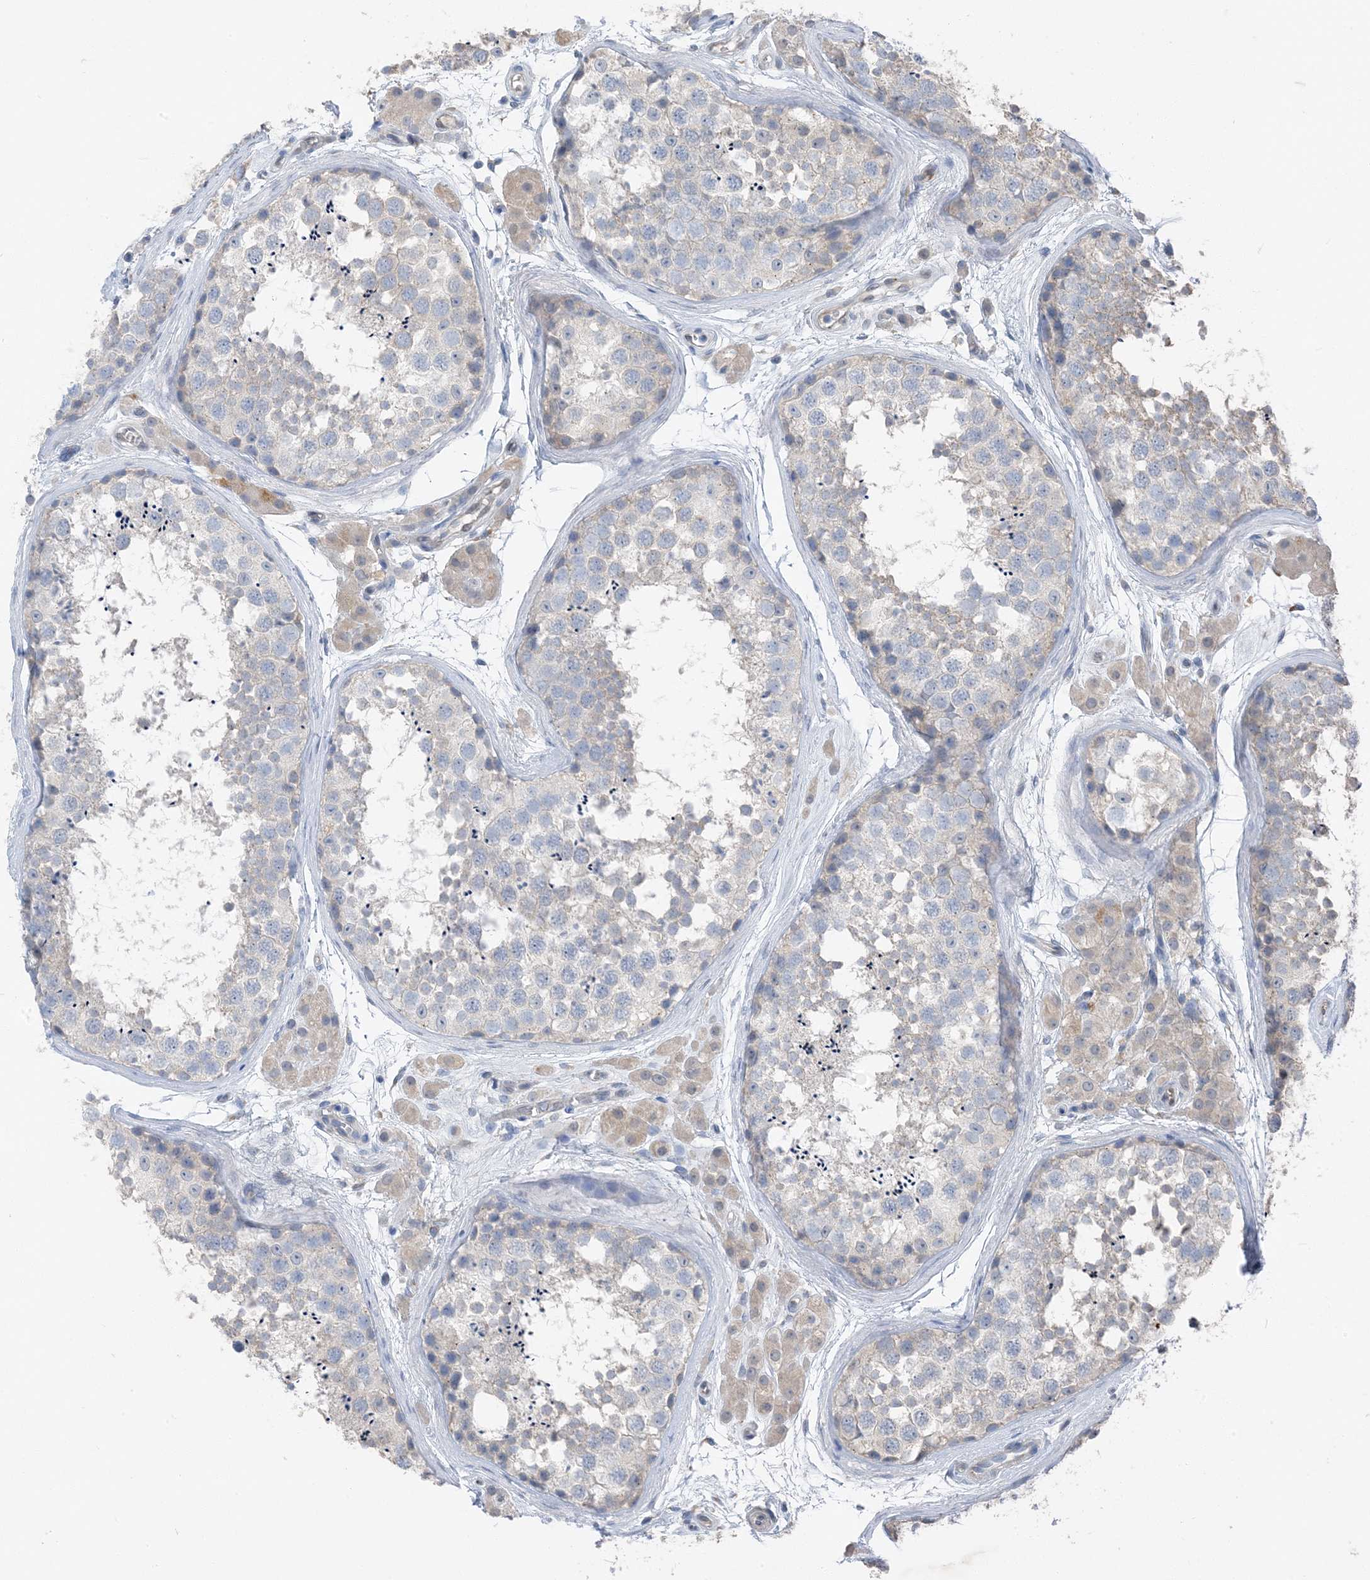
{"staining": {"intensity": "negative", "quantity": "none", "location": "none"}, "tissue": "testis", "cell_type": "Cells in seminiferous ducts", "image_type": "normal", "snomed": [{"axis": "morphology", "description": "Normal tissue, NOS"}, {"axis": "topography", "description": "Testis"}], "caption": "Image shows no protein staining in cells in seminiferous ducts of benign testis.", "gene": "NCOA7", "patient": {"sex": "male", "age": 56}}